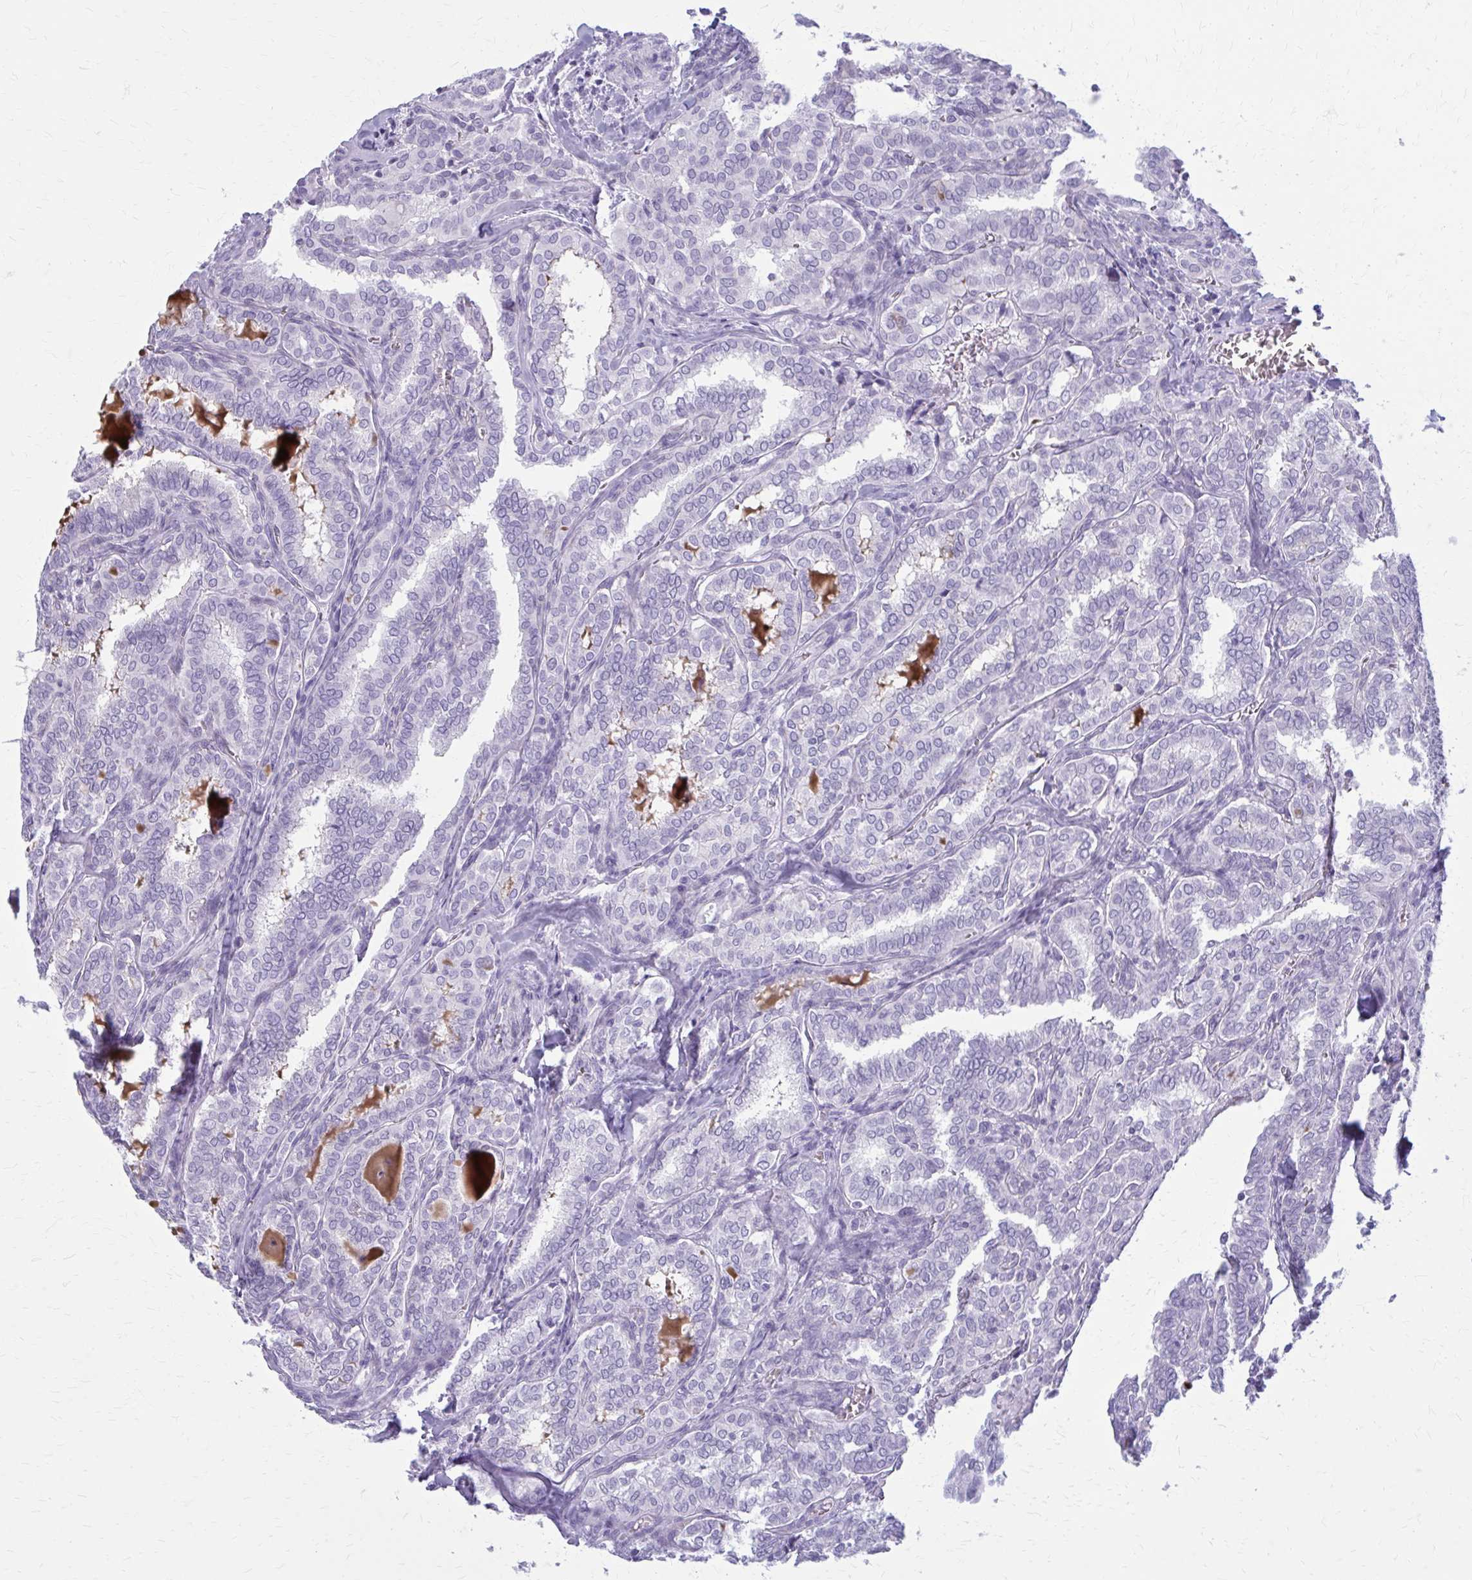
{"staining": {"intensity": "negative", "quantity": "none", "location": "none"}, "tissue": "thyroid cancer", "cell_type": "Tumor cells", "image_type": "cancer", "snomed": [{"axis": "morphology", "description": "Papillary adenocarcinoma, NOS"}, {"axis": "topography", "description": "Thyroid gland"}], "caption": "An IHC micrograph of thyroid papillary adenocarcinoma is shown. There is no staining in tumor cells of thyroid papillary adenocarcinoma.", "gene": "CASQ2", "patient": {"sex": "female", "age": 30}}